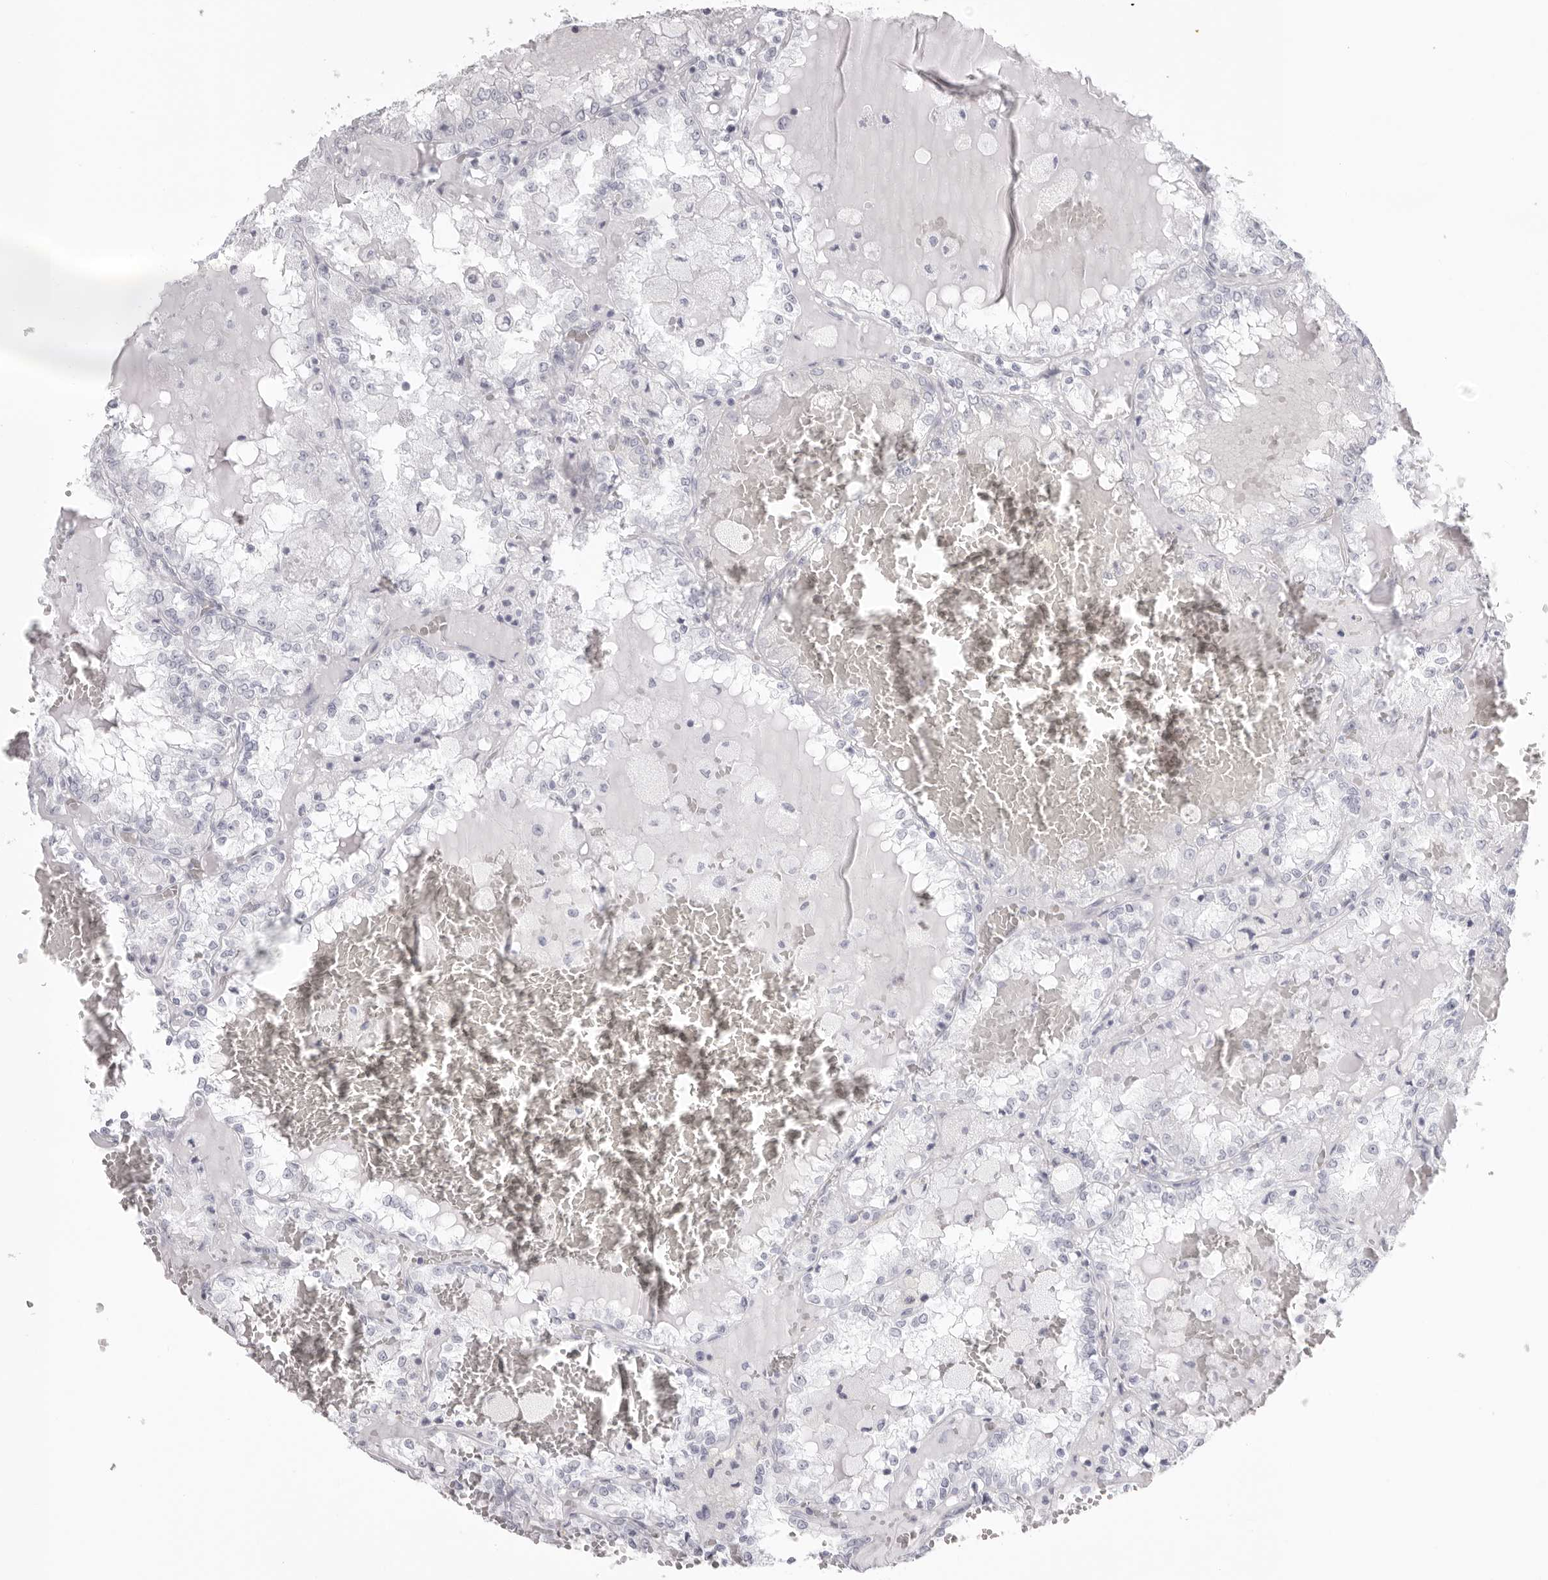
{"staining": {"intensity": "negative", "quantity": "none", "location": "none"}, "tissue": "renal cancer", "cell_type": "Tumor cells", "image_type": "cancer", "snomed": [{"axis": "morphology", "description": "Adenocarcinoma, NOS"}, {"axis": "topography", "description": "Kidney"}], "caption": "The immunohistochemistry (IHC) photomicrograph has no significant positivity in tumor cells of renal adenocarcinoma tissue.", "gene": "KLK9", "patient": {"sex": "female", "age": 56}}